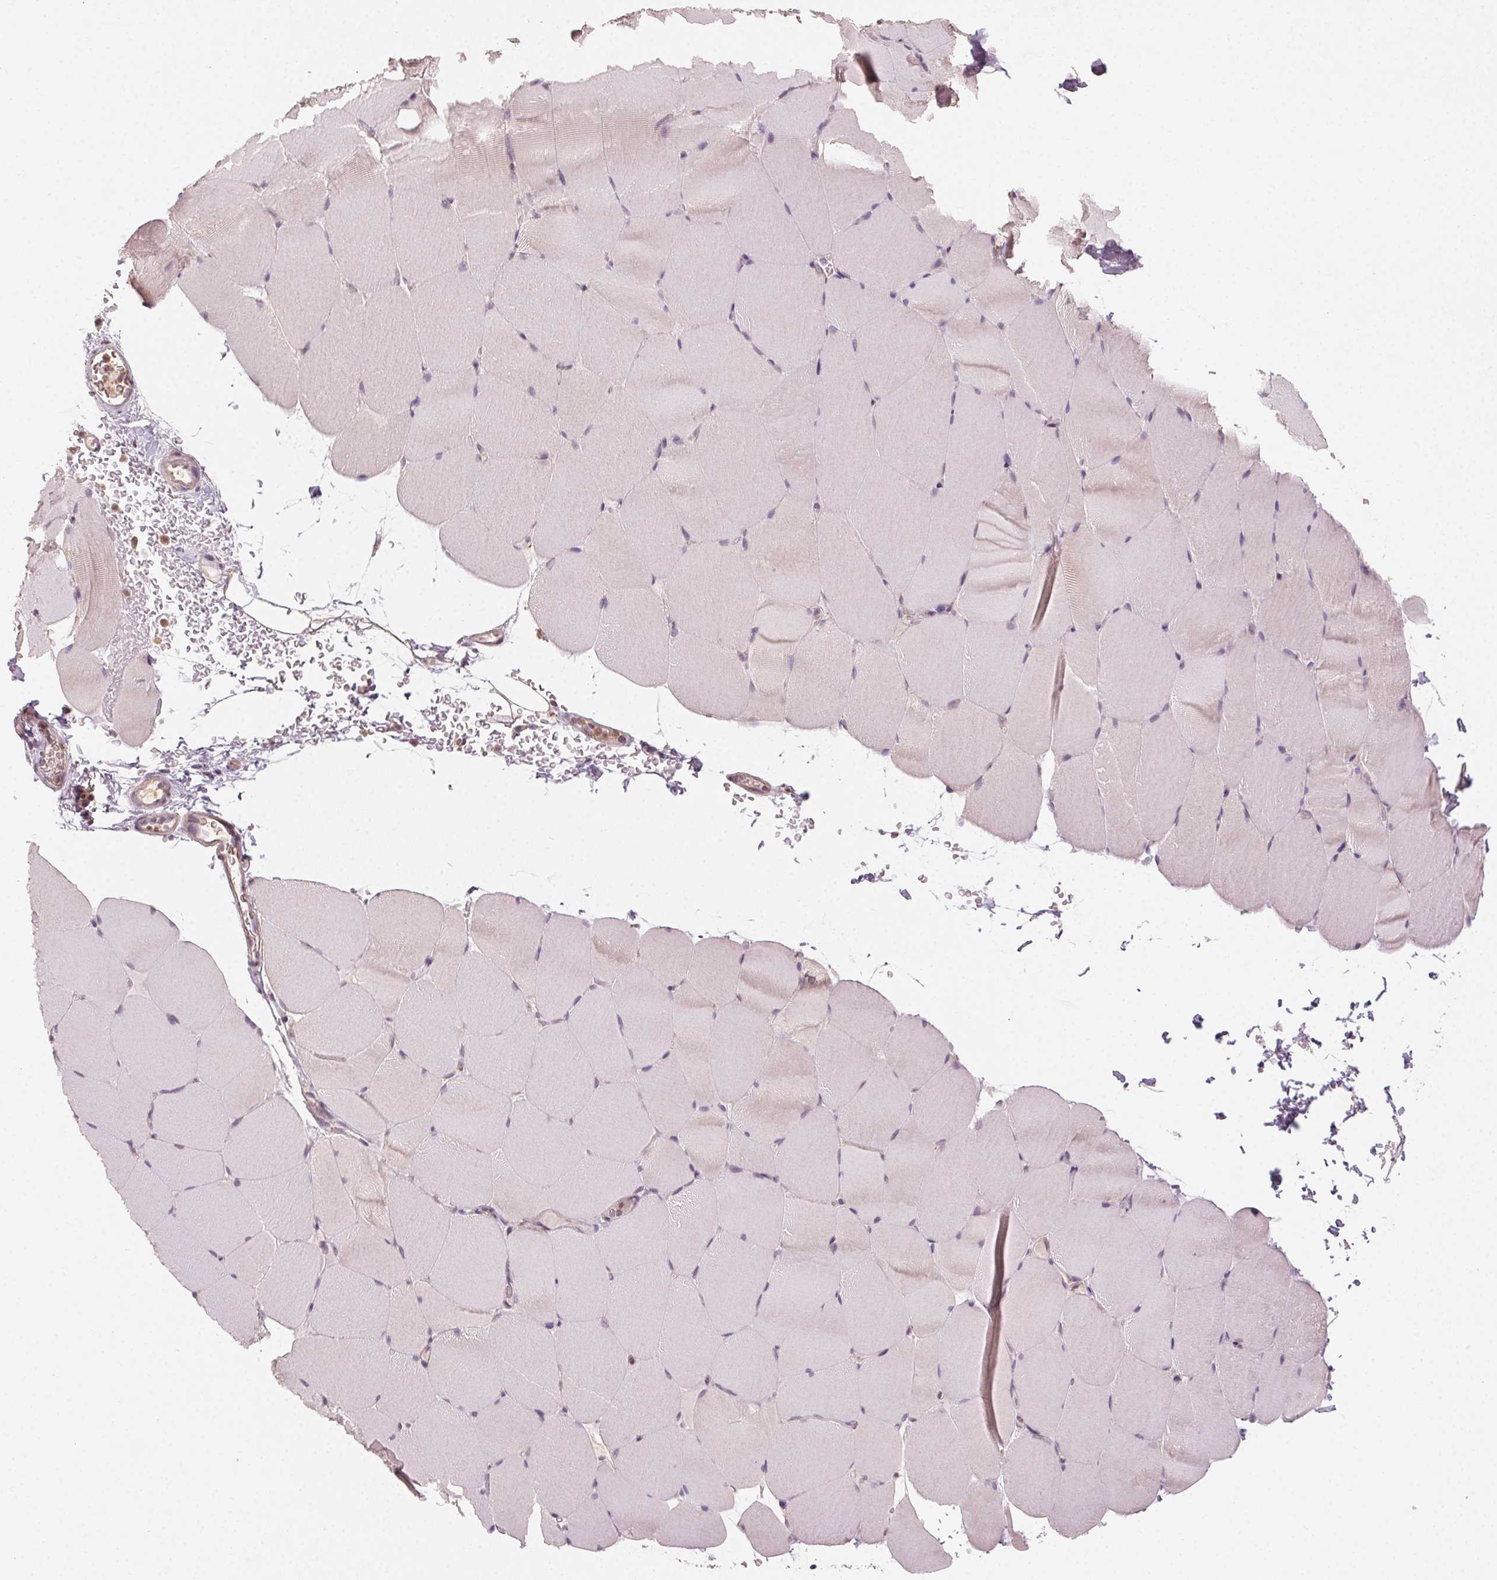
{"staining": {"intensity": "negative", "quantity": "none", "location": "none"}, "tissue": "skeletal muscle", "cell_type": "Myocytes", "image_type": "normal", "snomed": [{"axis": "morphology", "description": "Normal tissue, NOS"}, {"axis": "topography", "description": "Skeletal muscle"}], "caption": "Immunohistochemical staining of unremarkable skeletal muscle demonstrates no significant expression in myocytes.", "gene": "AP1S1", "patient": {"sex": "female", "age": 37}}